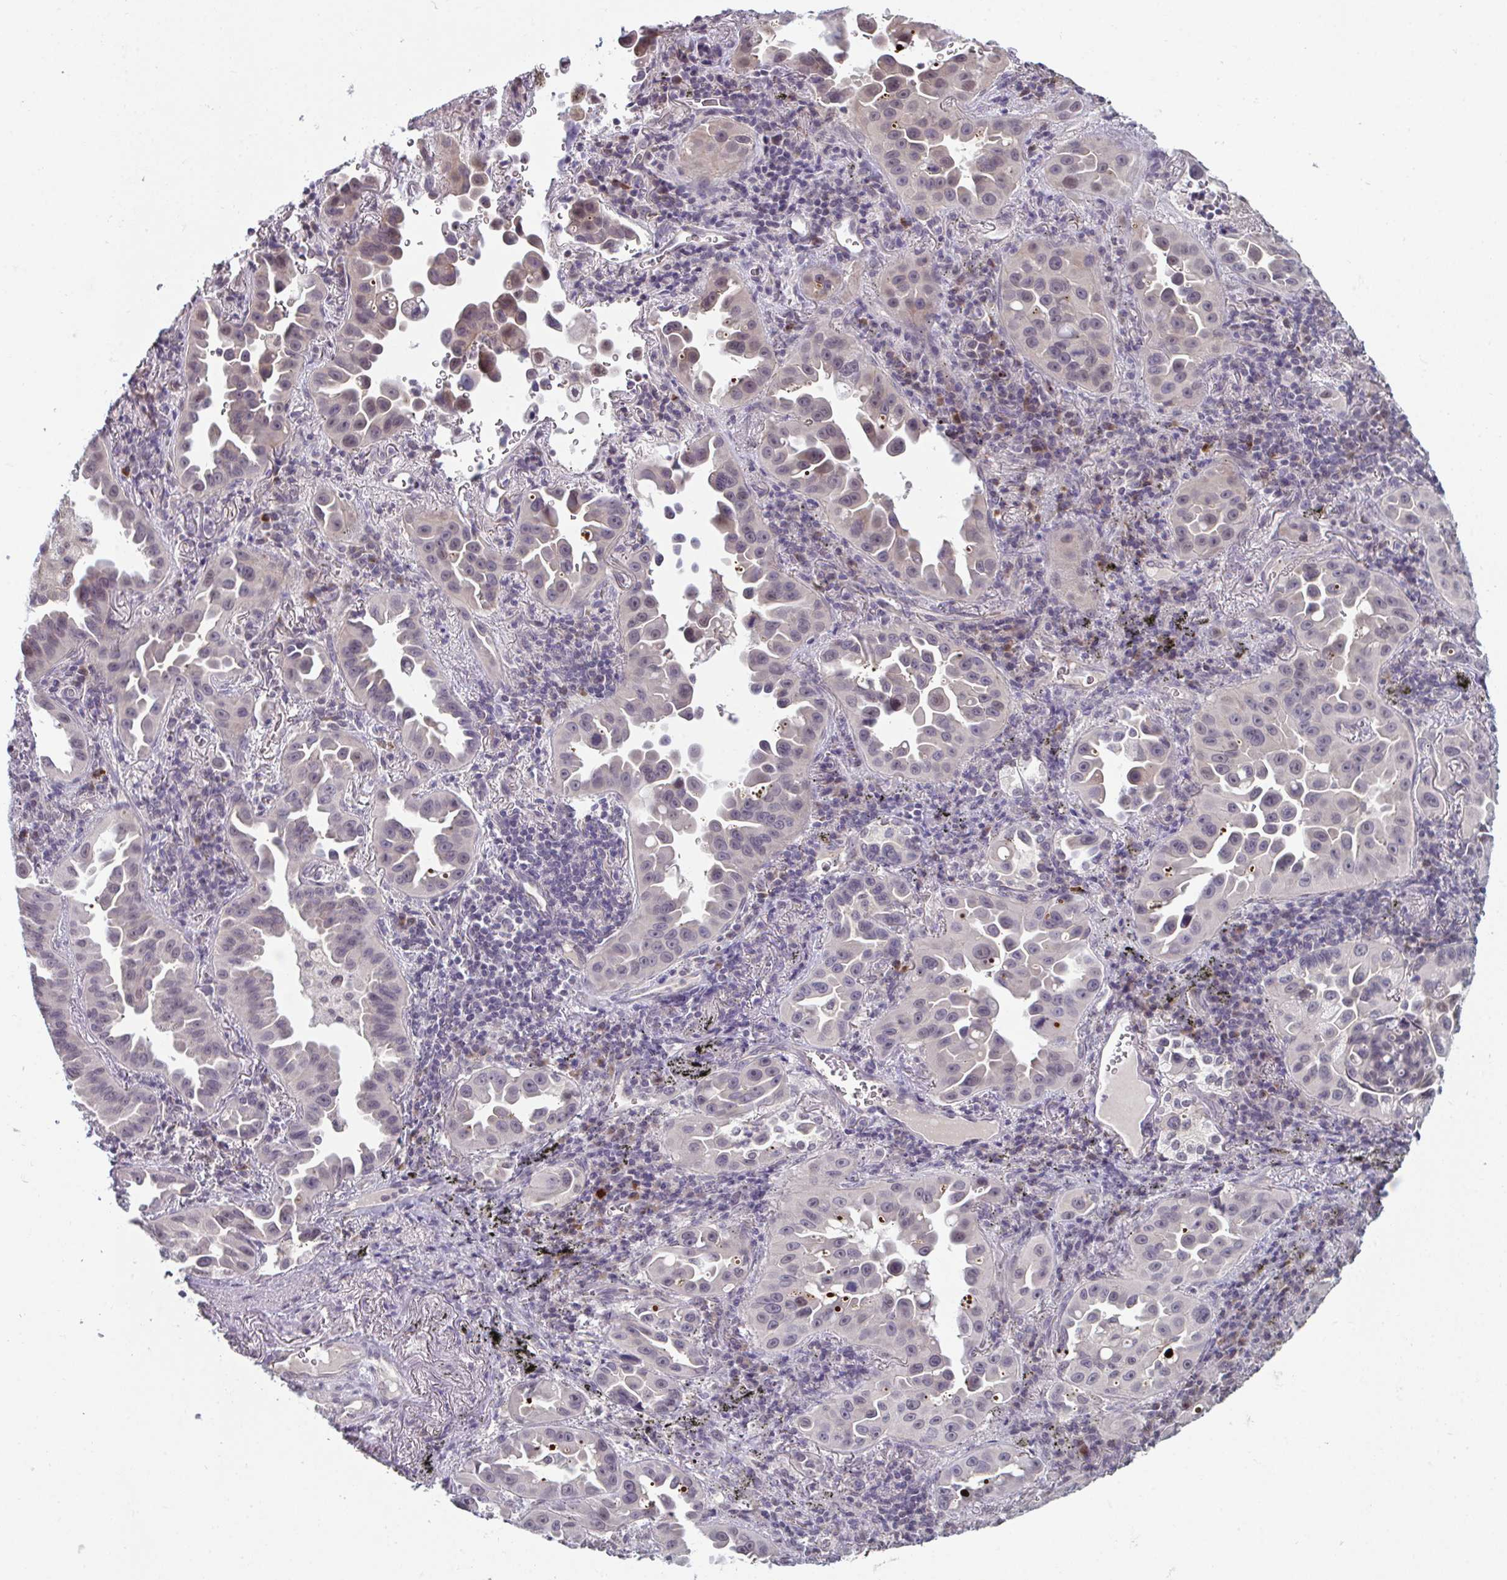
{"staining": {"intensity": "negative", "quantity": "none", "location": "none"}, "tissue": "lung cancer", "cell_type": "Tumor cells", "image_type": "cancer", "snomed": [{"axis": "morphology", "description": "Adenocarcinoma, NOS"}, {"axis": "topography", "description": "Lung"}], "caption": "The micrograph exhibits no staining of tumor cells in lung adenocarcinoma.", "gene": "ZNF214", "patient": {"sex": "male", "age": 68}}